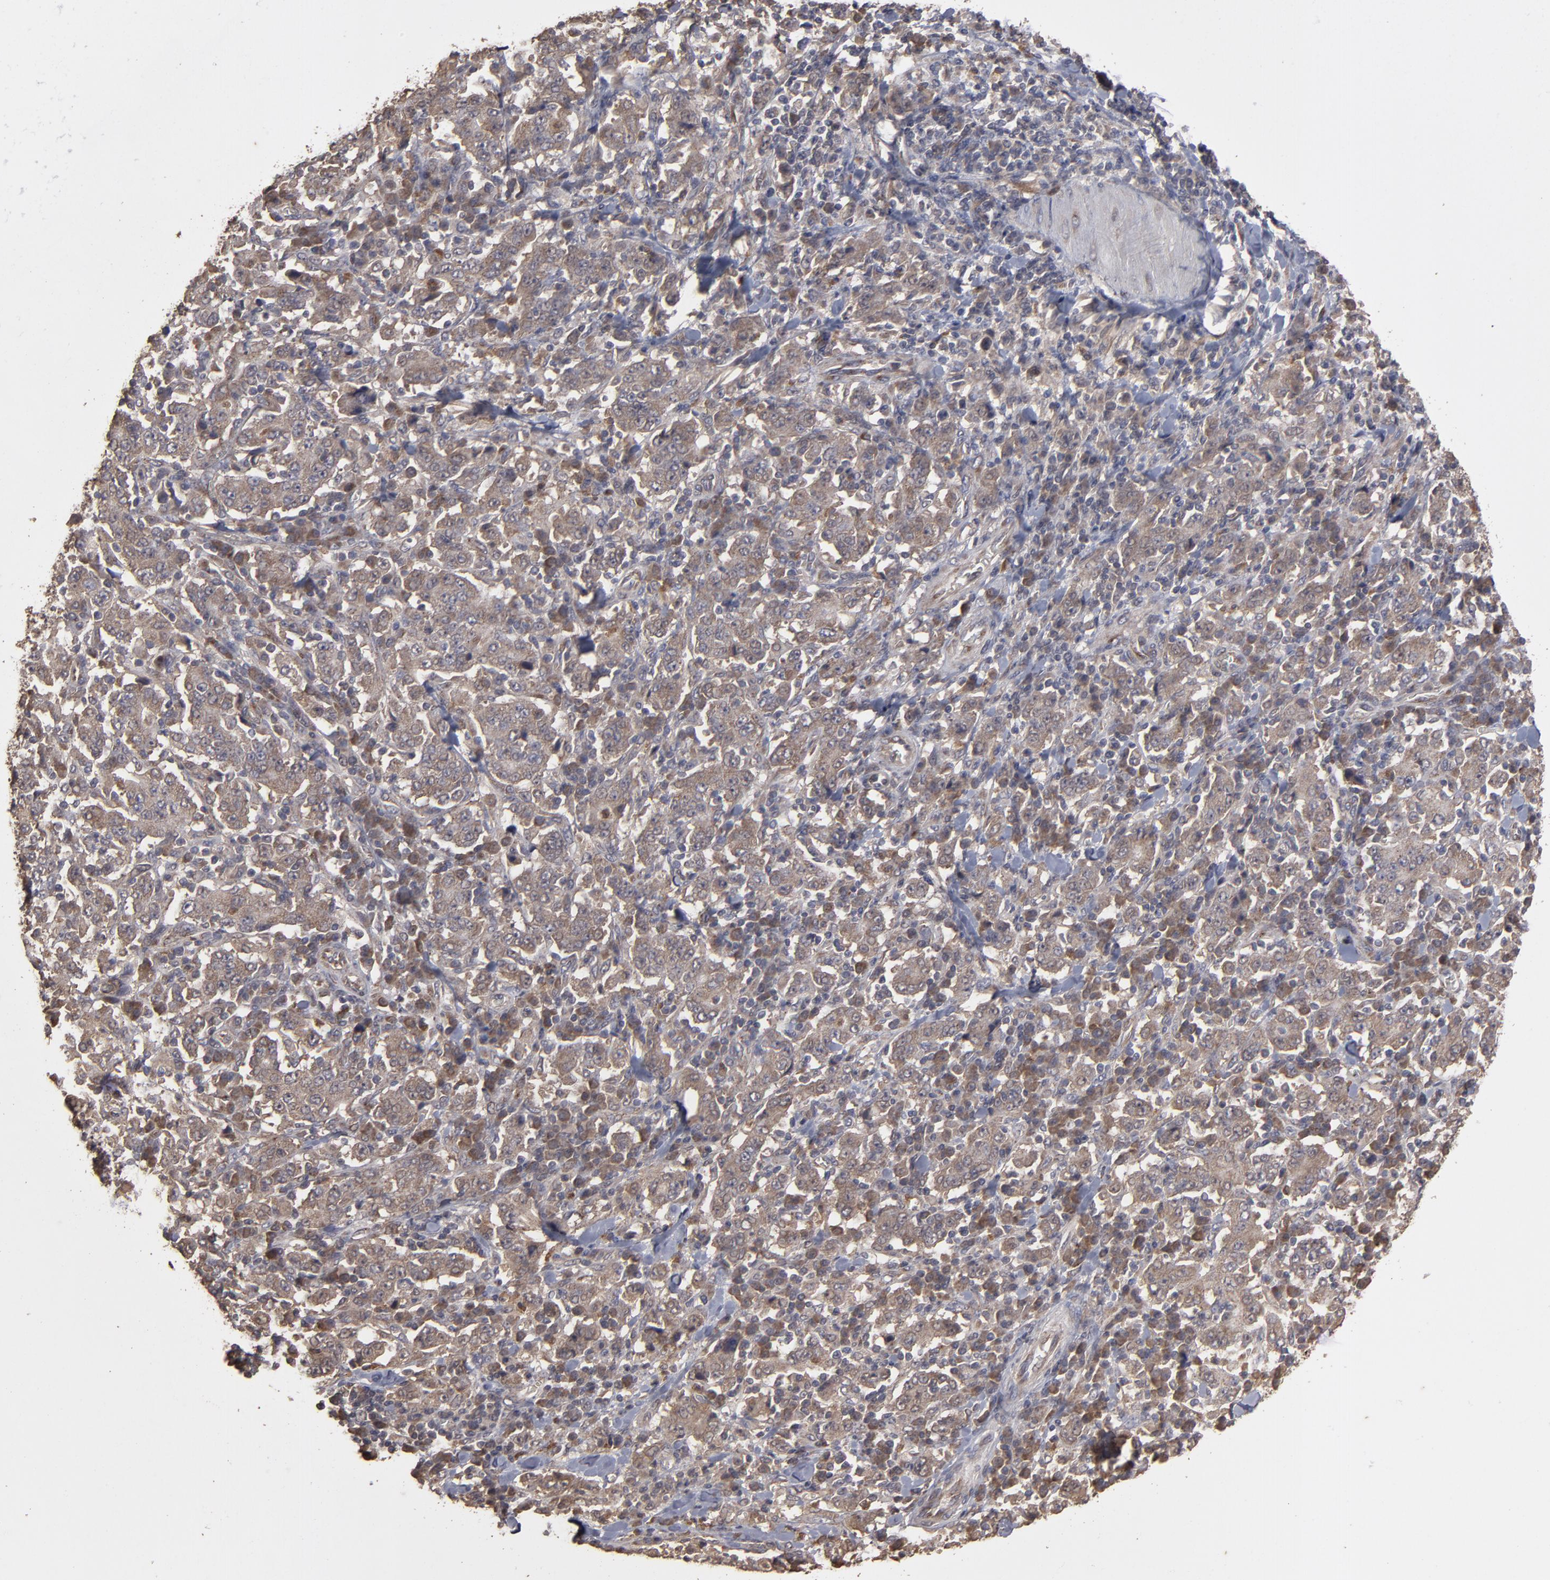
{"staining": {"intensity": "weak", "quantity": ">75%", "location": "cytoplasmic/membranous"}, "tissue": "stomach cancer", "cell_type": "Tumor cells", "image_type": "cancer", "snomed": [{"axis": "morphology", "description": "Normal tissue, NOS"}, {"axis": "morphology", "description": "Adenocarcinoma, NOS"}, {"axis": "topography", "description": "Stomach, upper"}, {"axis": "topography", "description": "Stomach"}], "caption": "A photomicrograph of stomach adenocarcinoma stained for a protein exhibits weak cytoplasmic/membranous brown staining in tumor cells.", "gene": "MMP2", "patient": {"sex": "male", "age": 59}}